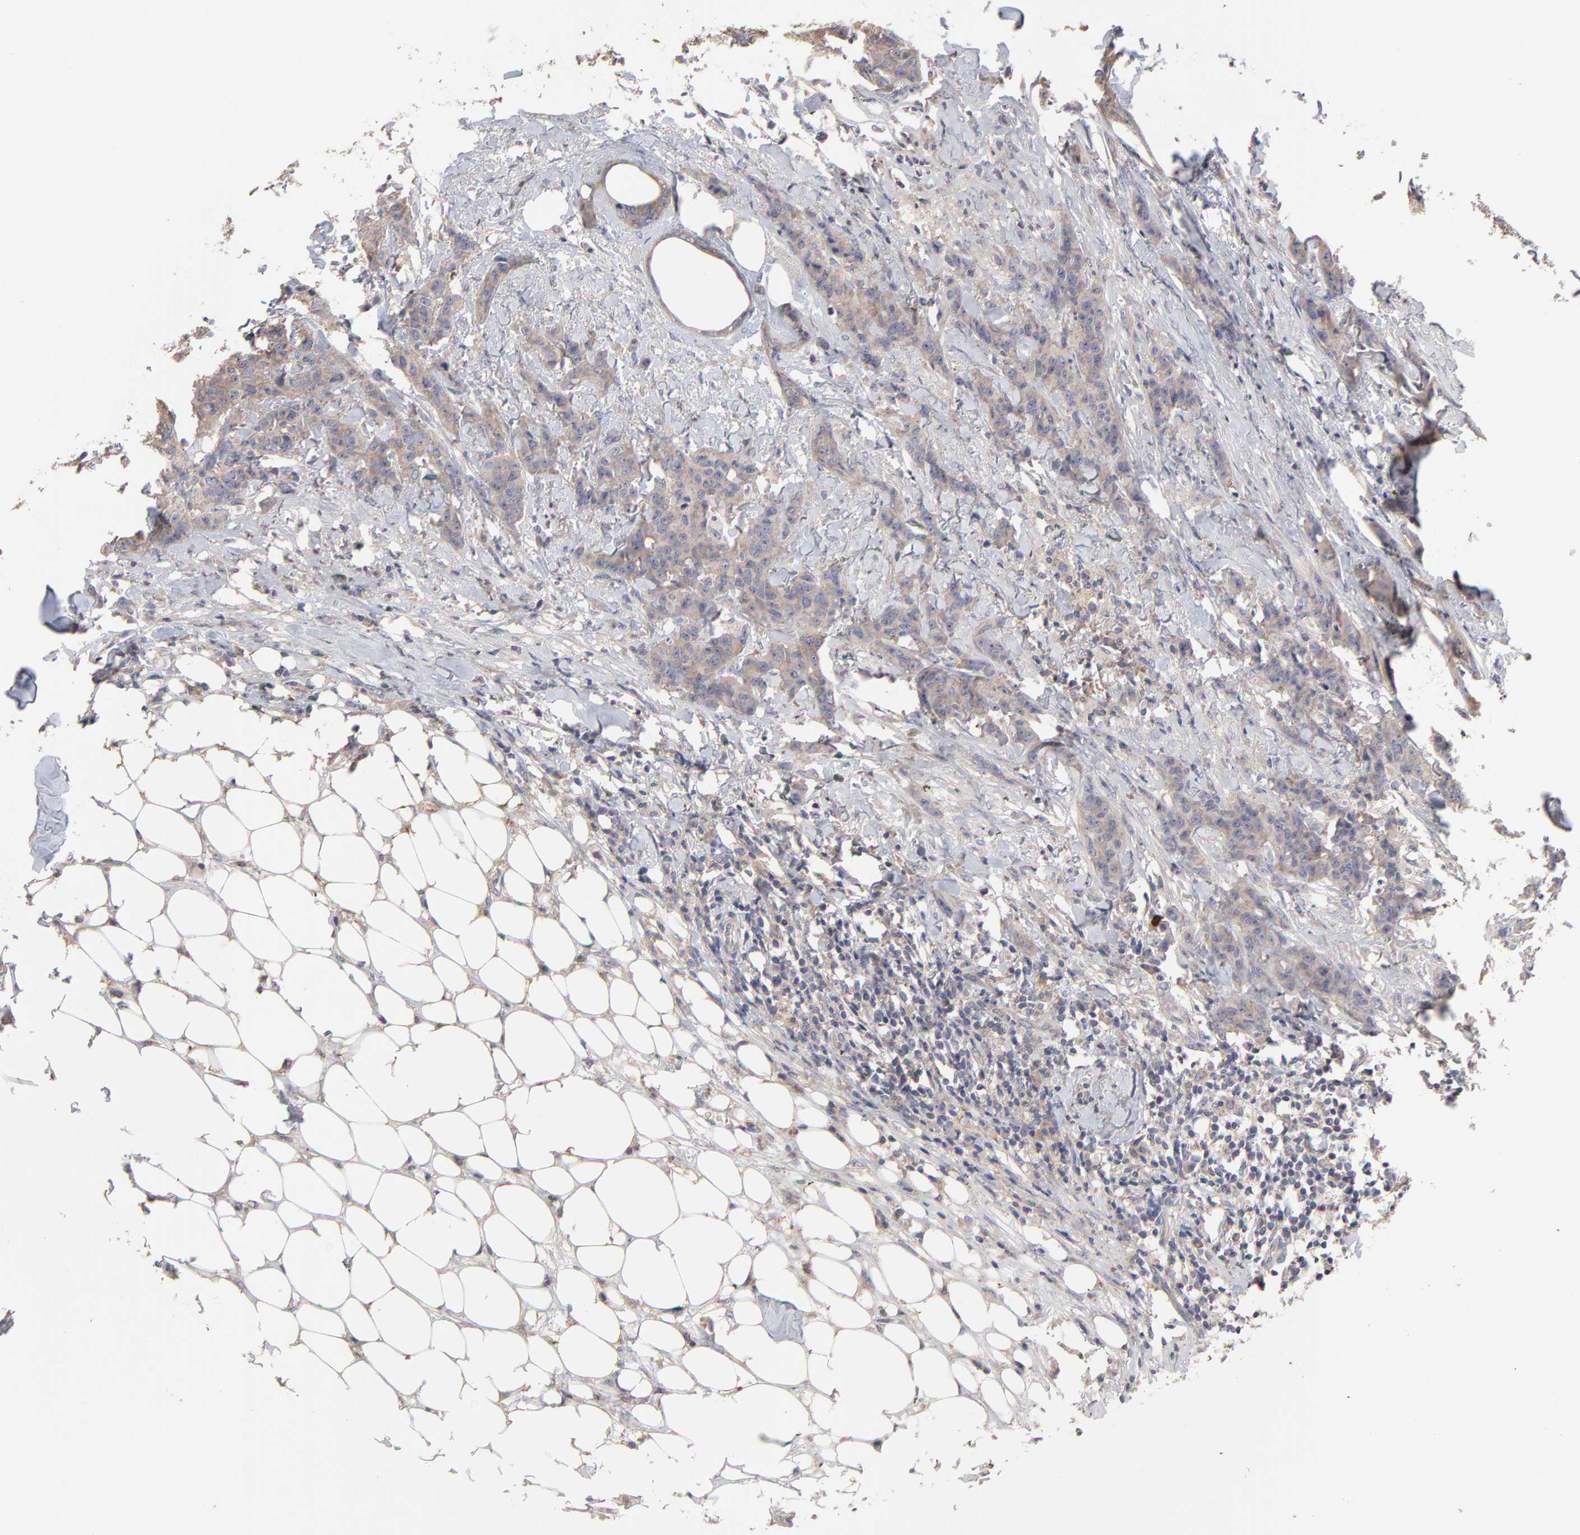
{"staining": {"intensity": "weak", "quantity": ">75%", "location": "cytoplasmic/membranous"}, "tissue": "breast cancer", "cell_type": "Tumor cells", "image_type": "cancer", "snomed": [{"axis": "morphology", "description": "Duct carcinoma"}, {"axis": "topography", "description": "Breast"}], "caption": "A histopathology image showing weak cytoplasmic/membranous positivity in about >75% of tumor cells in breast cancer (invasive ductal carcinoma), as visualized by brown immunohistochemical staining.", "gene": "TANGO2", "patient": {"sex": "female", "age": 40}}